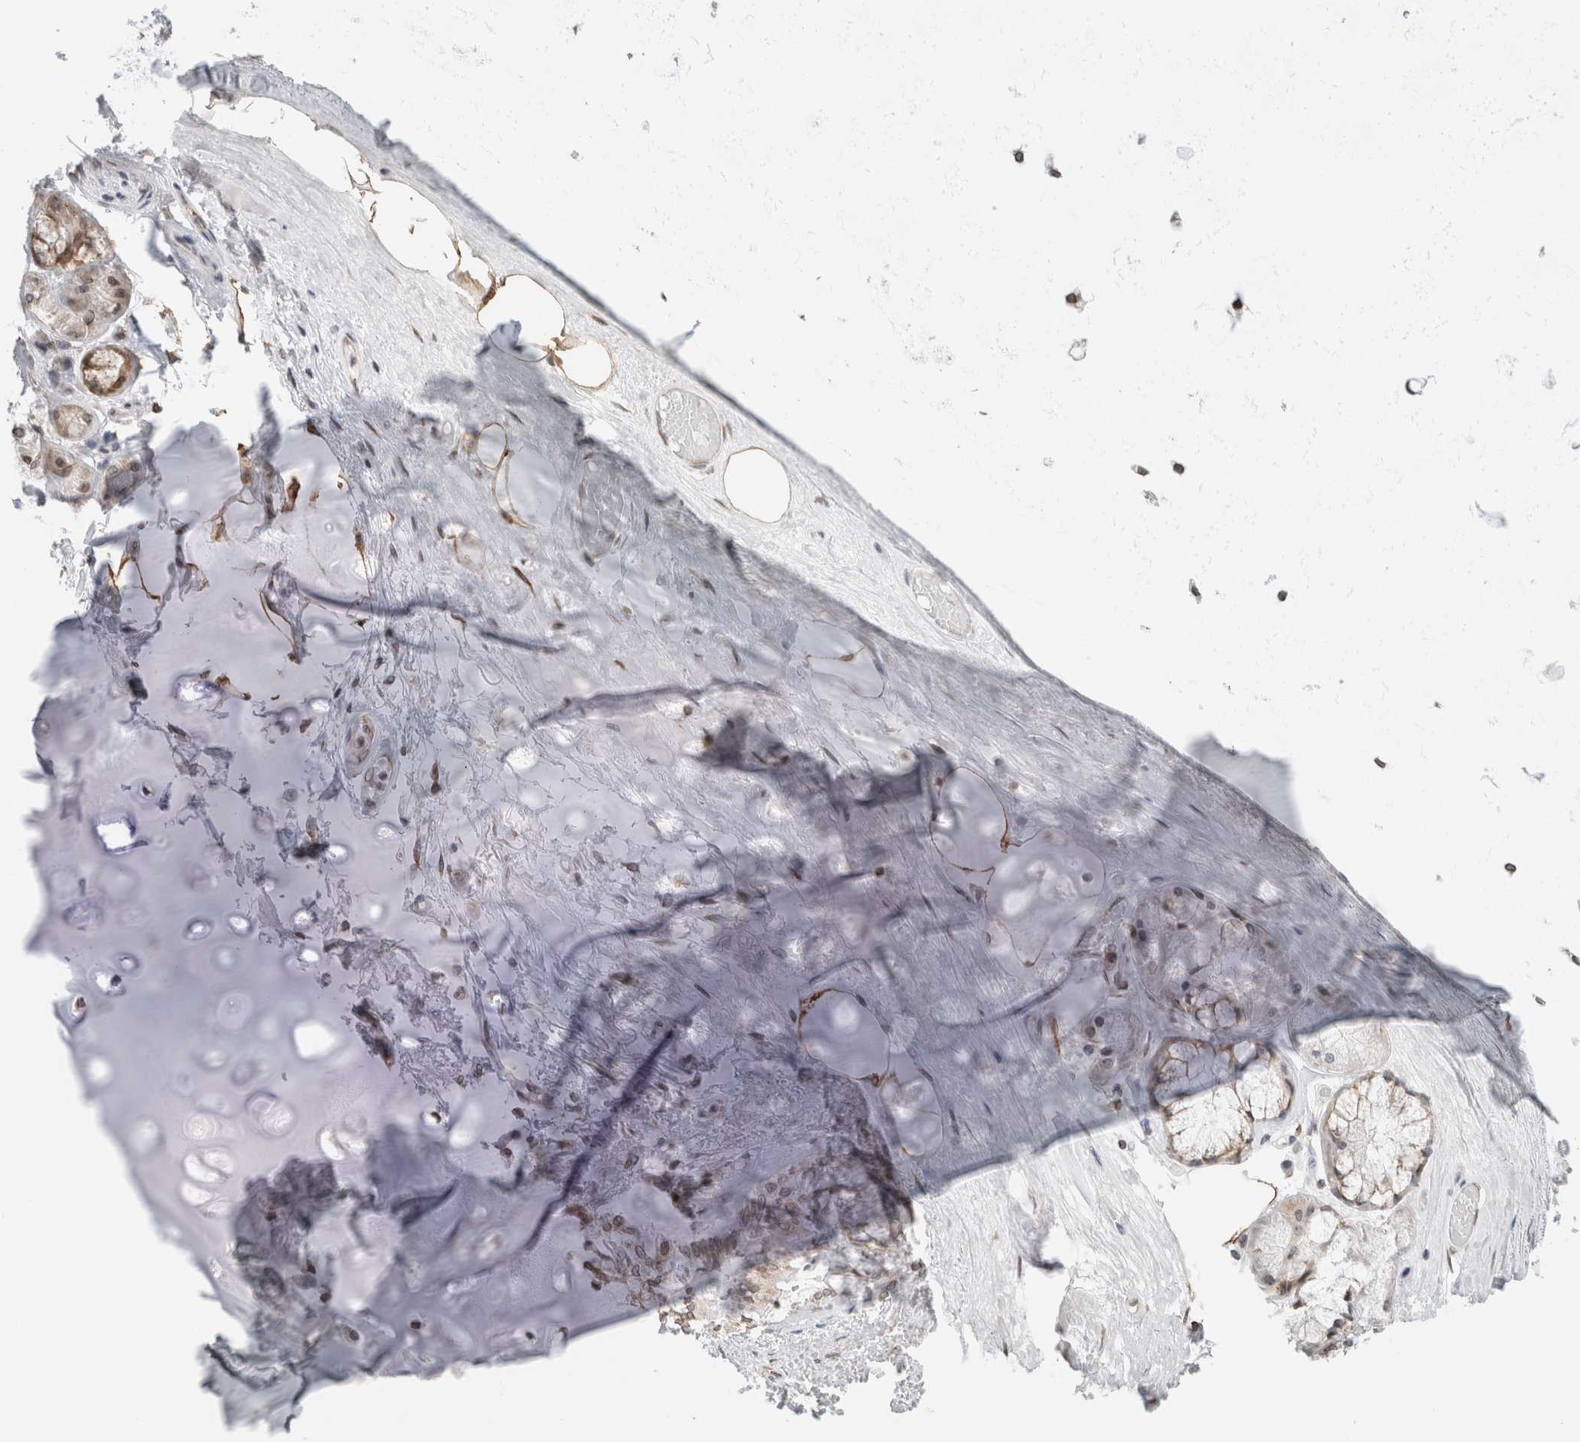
{"staining": {"intensity": "moderate", "quantity": ">75%", "location": "cytoplasmic/membranous,nuclear"}, "tissue": "adipose tissue", "cell_type": "Adipocytes", "image_type": "normal", "snomed": [{"axis": "morphology", "description": "Normal tissue, NOS"}, {"axis": "topography", "description": "Bronchus"}], "caption": "Protein expression analysis of normal human adipose tissue reveals moderate cytoplasmic/membranous,nuclear staining in about >75% of adipocytes. The staining is performed using DAB brown chromogen to label protein expression. The nuclei are counter-stained blue using hematoxylin.", "gene": "RBMX2", "patient": {"sex": "male", "age": 66}}